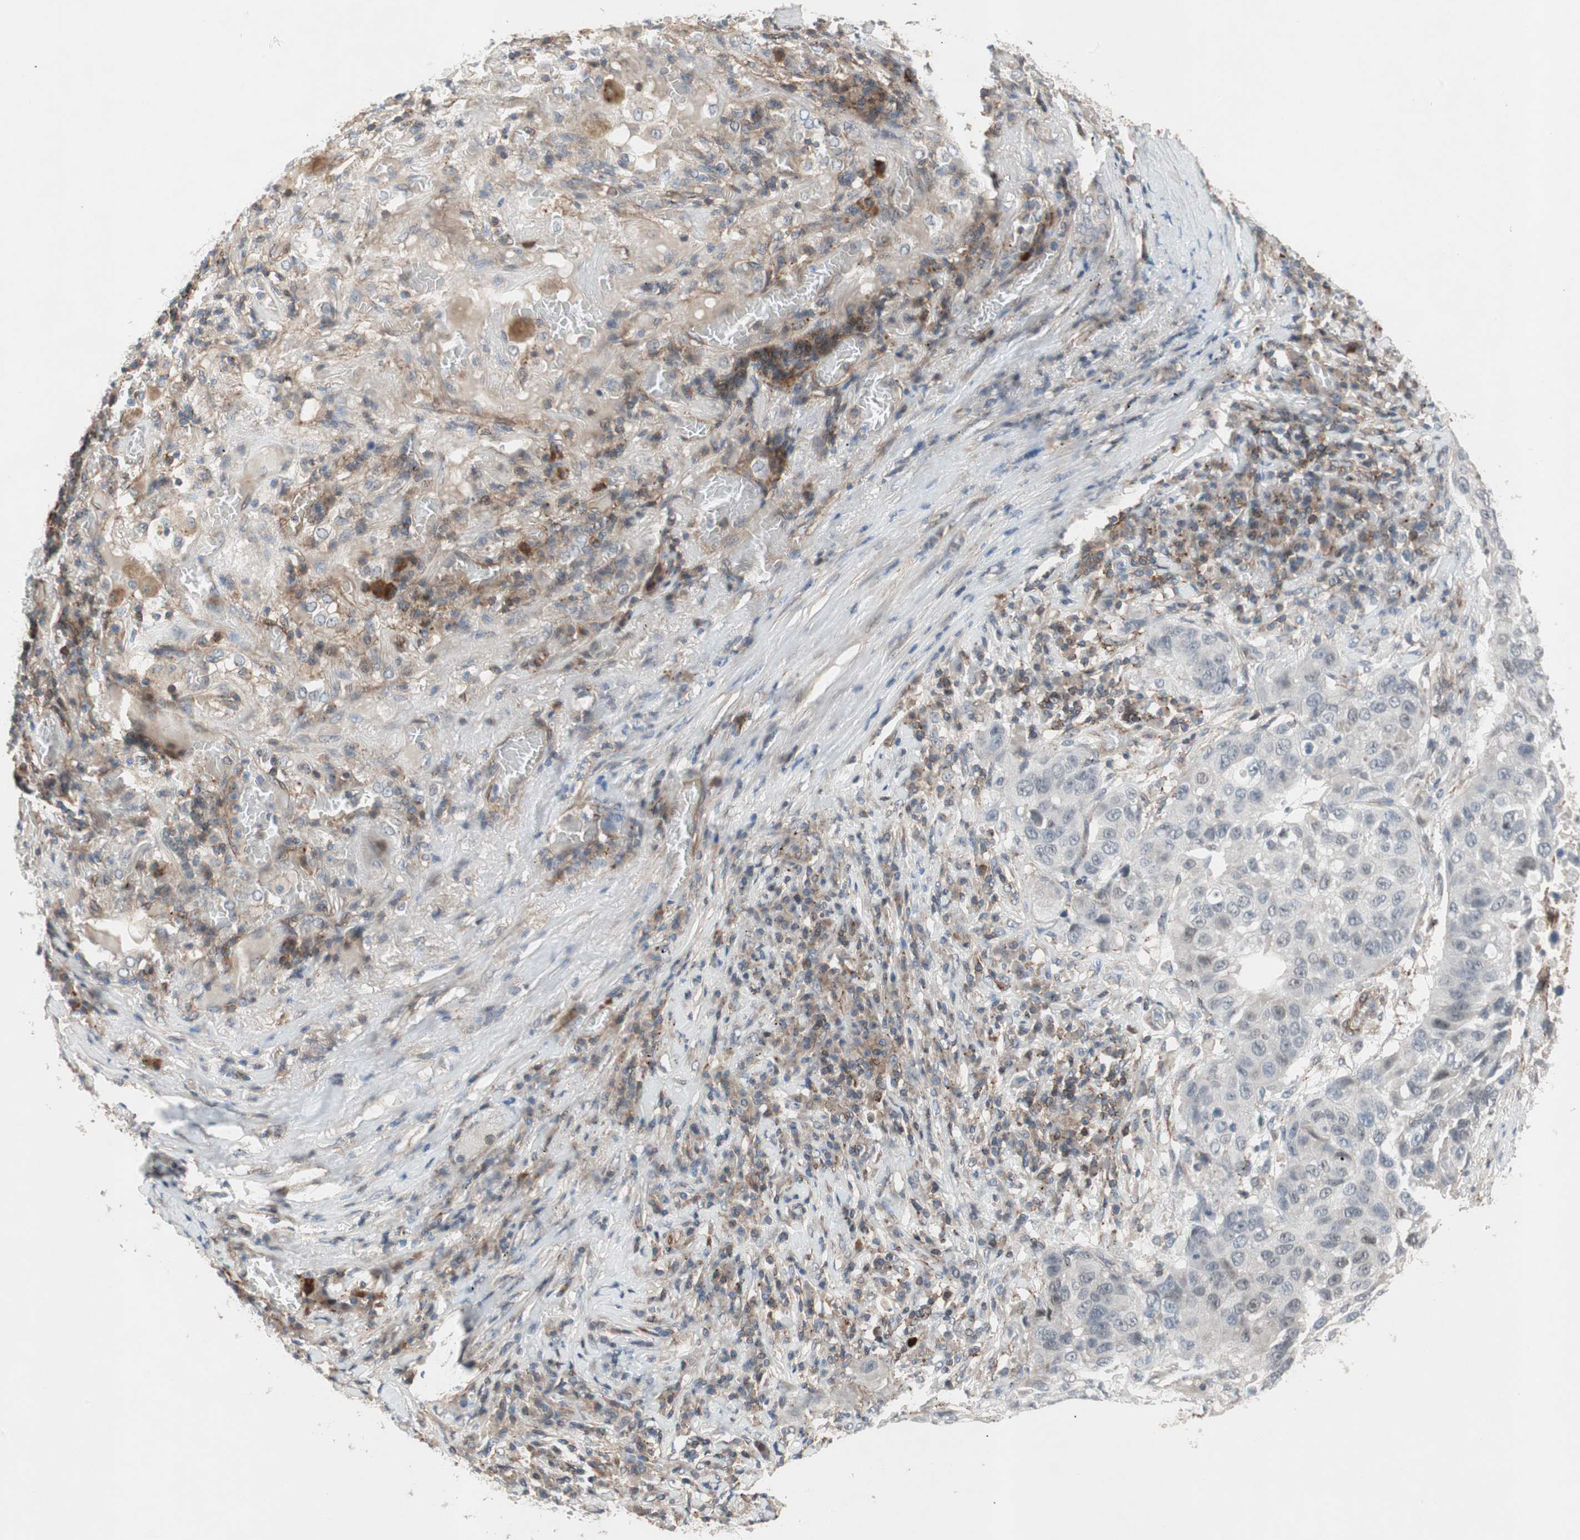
{"staining": {"intensity": "weak", "quantity": "<25%", "location": "nuclear"}, "tissue": "lung cancer", "cell_type": "Tumor cells", "image_type": "cancer", "snomed": [{"axis": "morphology", "description": "Squamous cell carcinoma, NOS"}, {"axis": "topography", "description": "Lung"}], "caption": "Immunohistochemical staining of human lung squamous cell carcinoma displays no significant staining in tumor cells.", "gene": "GRHL1", "patient": {"sex": "male", "age": 57}}